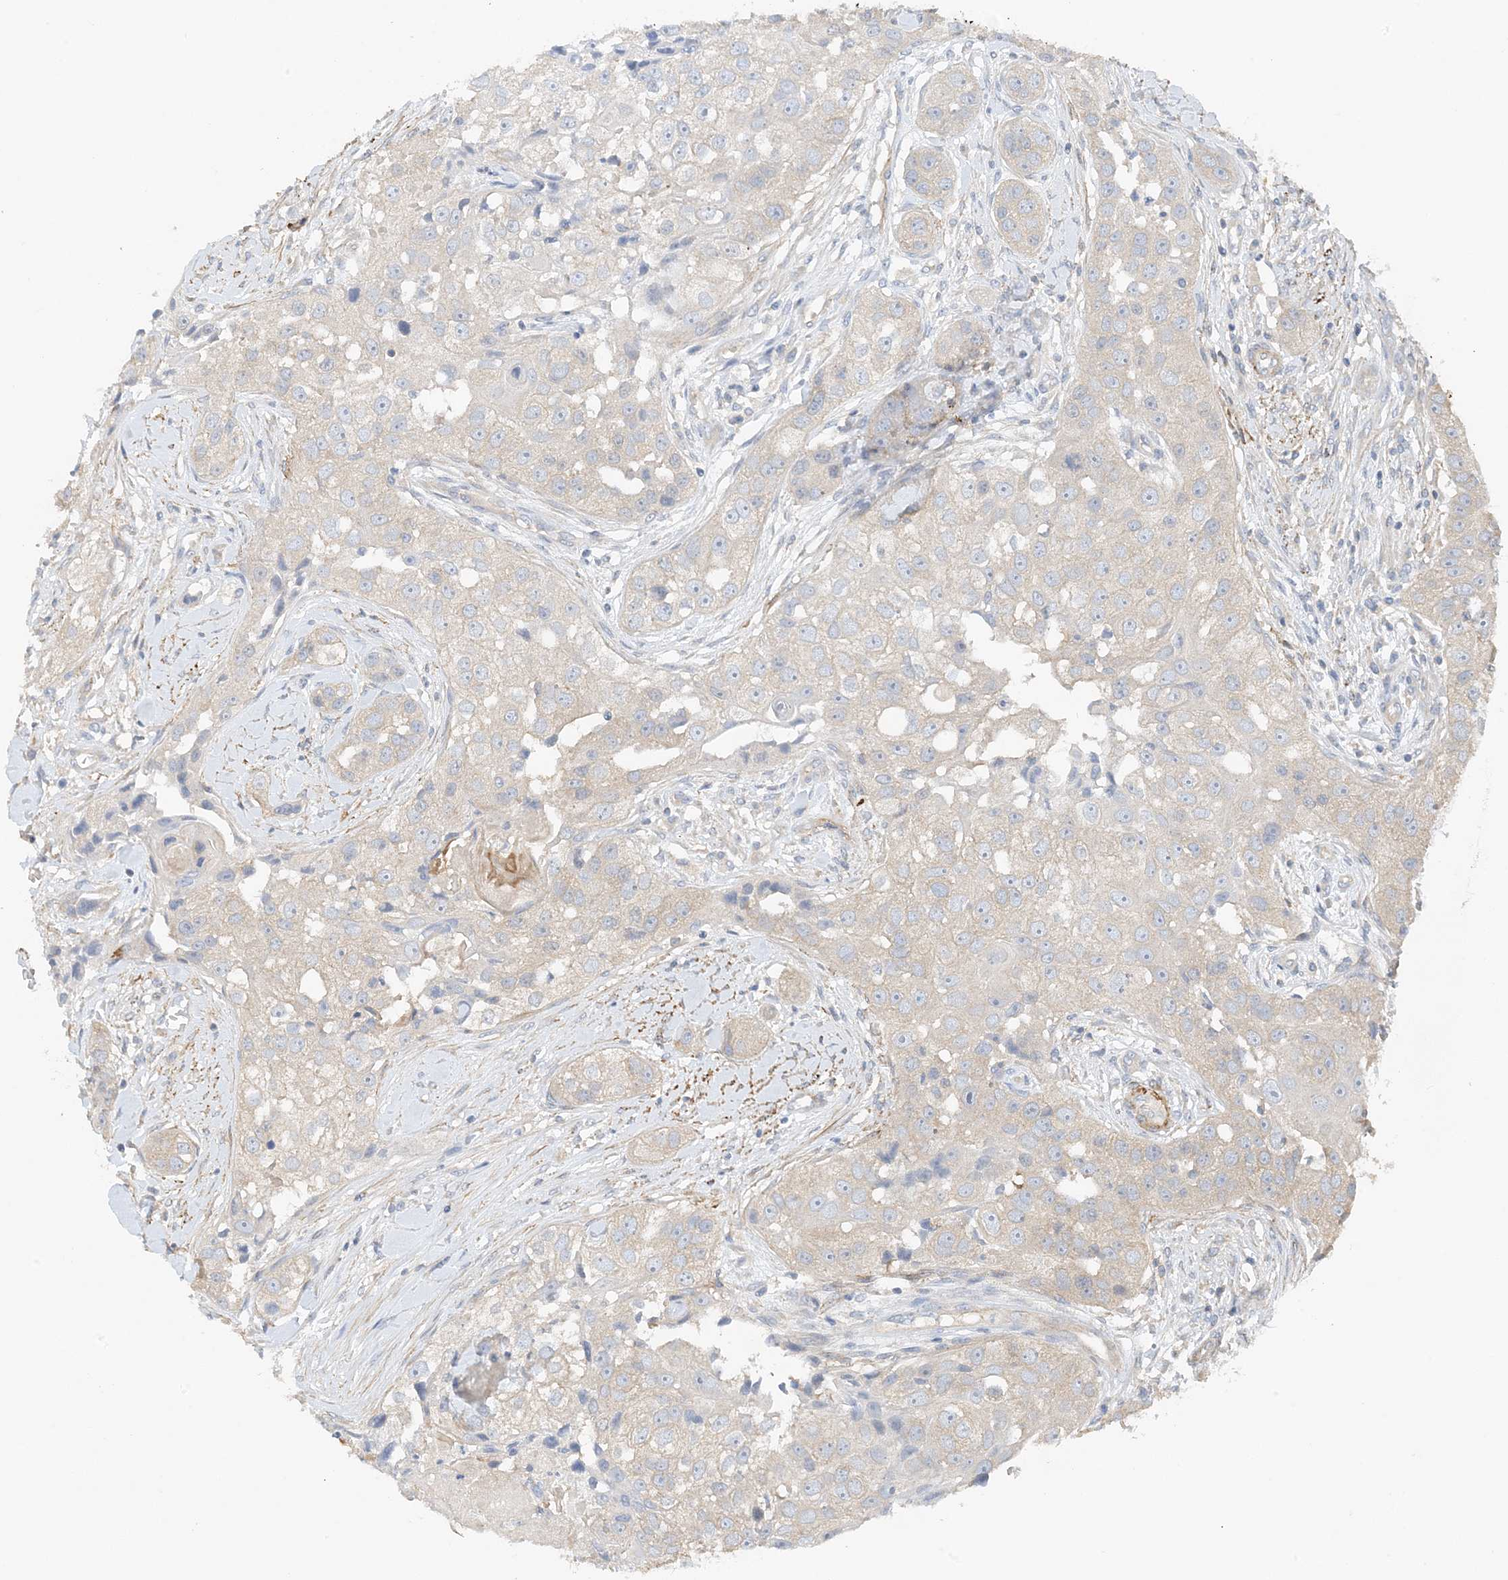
{"staining": {"intensity": "weak", "quantity": "<25%", "location": "cytoplasmic/membranous"}, "tissue": "head and neck cancer", "cell_type": "Tumor cells", "image_type": "cancer", "snomed": [{"axis": "morphology", "description": "Normal tissue, NOS"}, {"axis": "morphology", "description": "Squamous cell carcinoma, NOS"}, {"axis": "topography", "description": "Skeletal muscle"}, {"axis": "topography", "description": "Head-Neck"}], "caption": "IHC image of neoplastic tissue: head and neck cancer stained with DAB (3,3'-diaminobenzidine) reveals no significant protein expression in tumor cells.", "gene": "KIFBP", "patient": {"sex": "male", "age": 51}}